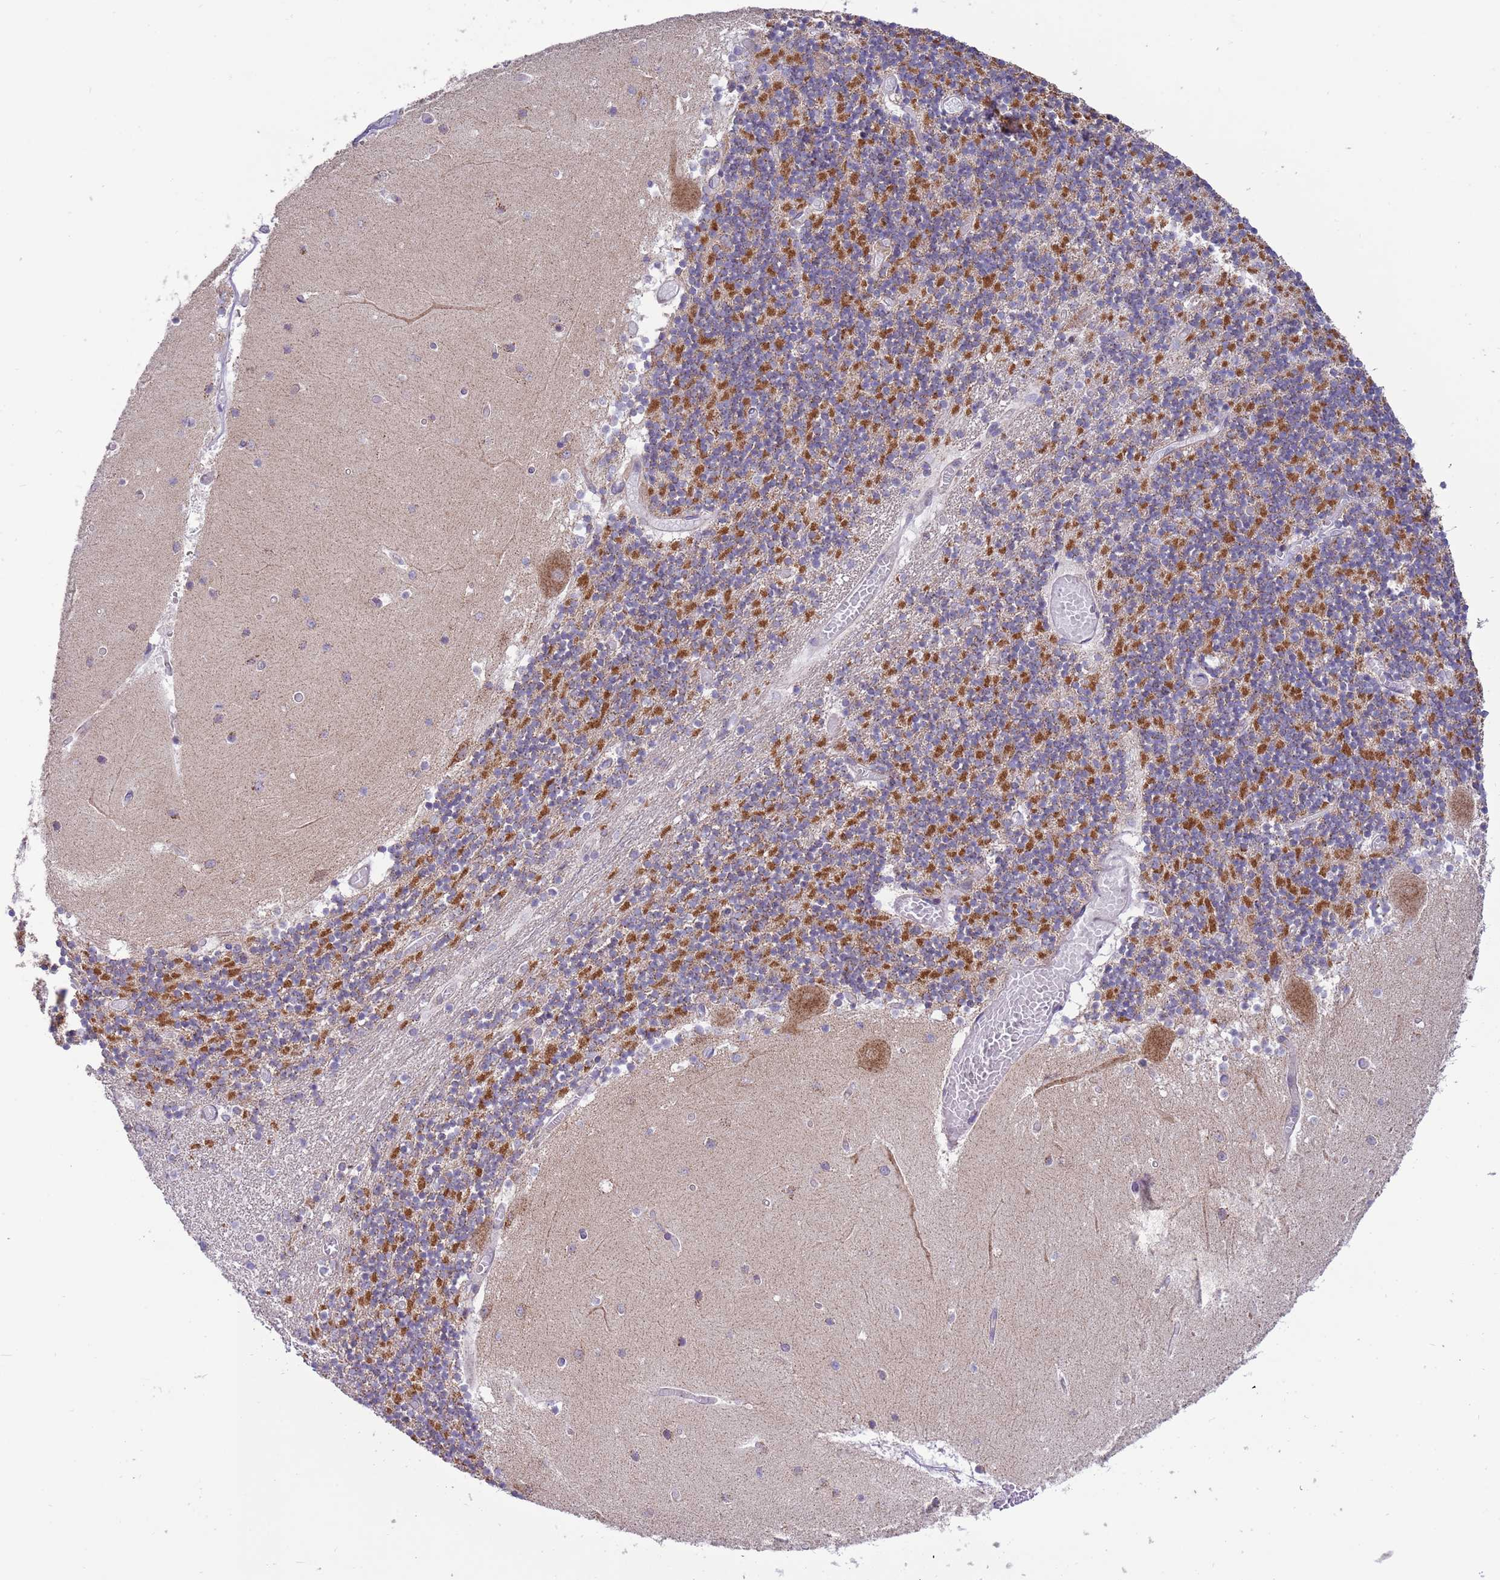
{"staining": {"intensity": "strong", "quantity": "<25%", "location": "cytoplasmic/membranous"}, "tissue": "cerebellum", "cell_type": "Cells in granular layer", "image_type": "normal", "snomed": [{"axis": "morphology", "description": "Normal tissue, NOS"}, {"axis": "topography", "description": "Cerebellum"}], "caption": "Immunohistochemical staining of benign human cerebellum exhibits strong cytoplasmic/membranous protein expression in approximately <25% of cells in granular layer. (Stains: DAB (3,3'-diaminobenzidine) in brown, nuclei in blue, Microscopy: brightfield microscopy at high magnification).", "gene": "IRS4", "patient": {"sex": "female", "age": 28}}